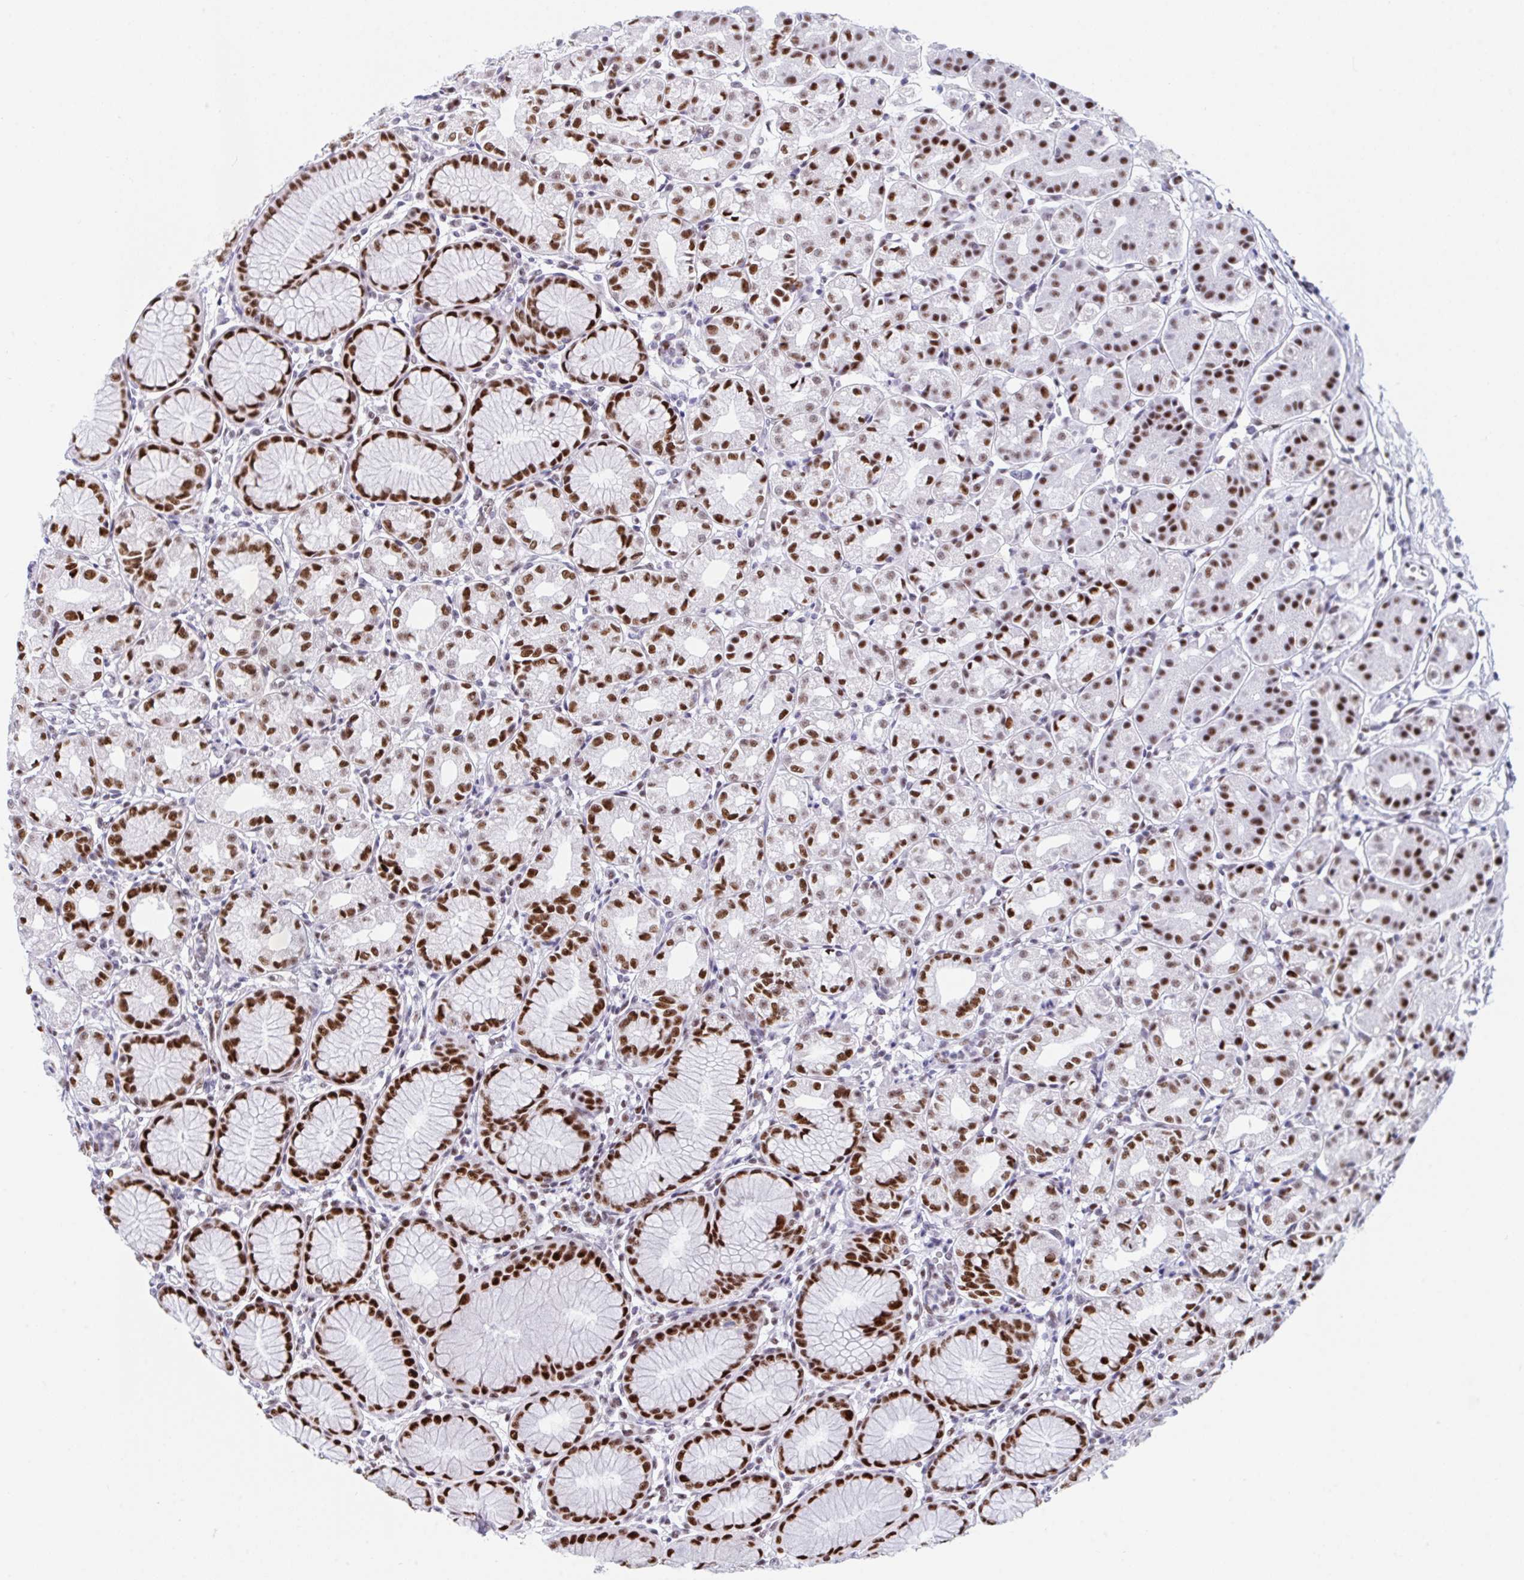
{"staining": {"intensity": "strong", "quantity": "25%-75%", "location": "nuclear"}, "tissue": "stomach", "cell_type": "Glandular cells", "image_type": "normal", "snomed": [{"axis": "morphology", "description": "Normal tissue, NOS"}, {"axis": "topography", "description": "Stomach"}], "caption": "IHC of benign stomach shows high levels of strong nuclear expression in about 25%-75% of glandular cells.", "gene": "IKZF2", "patient": {"sex": "female", "age": 57}}